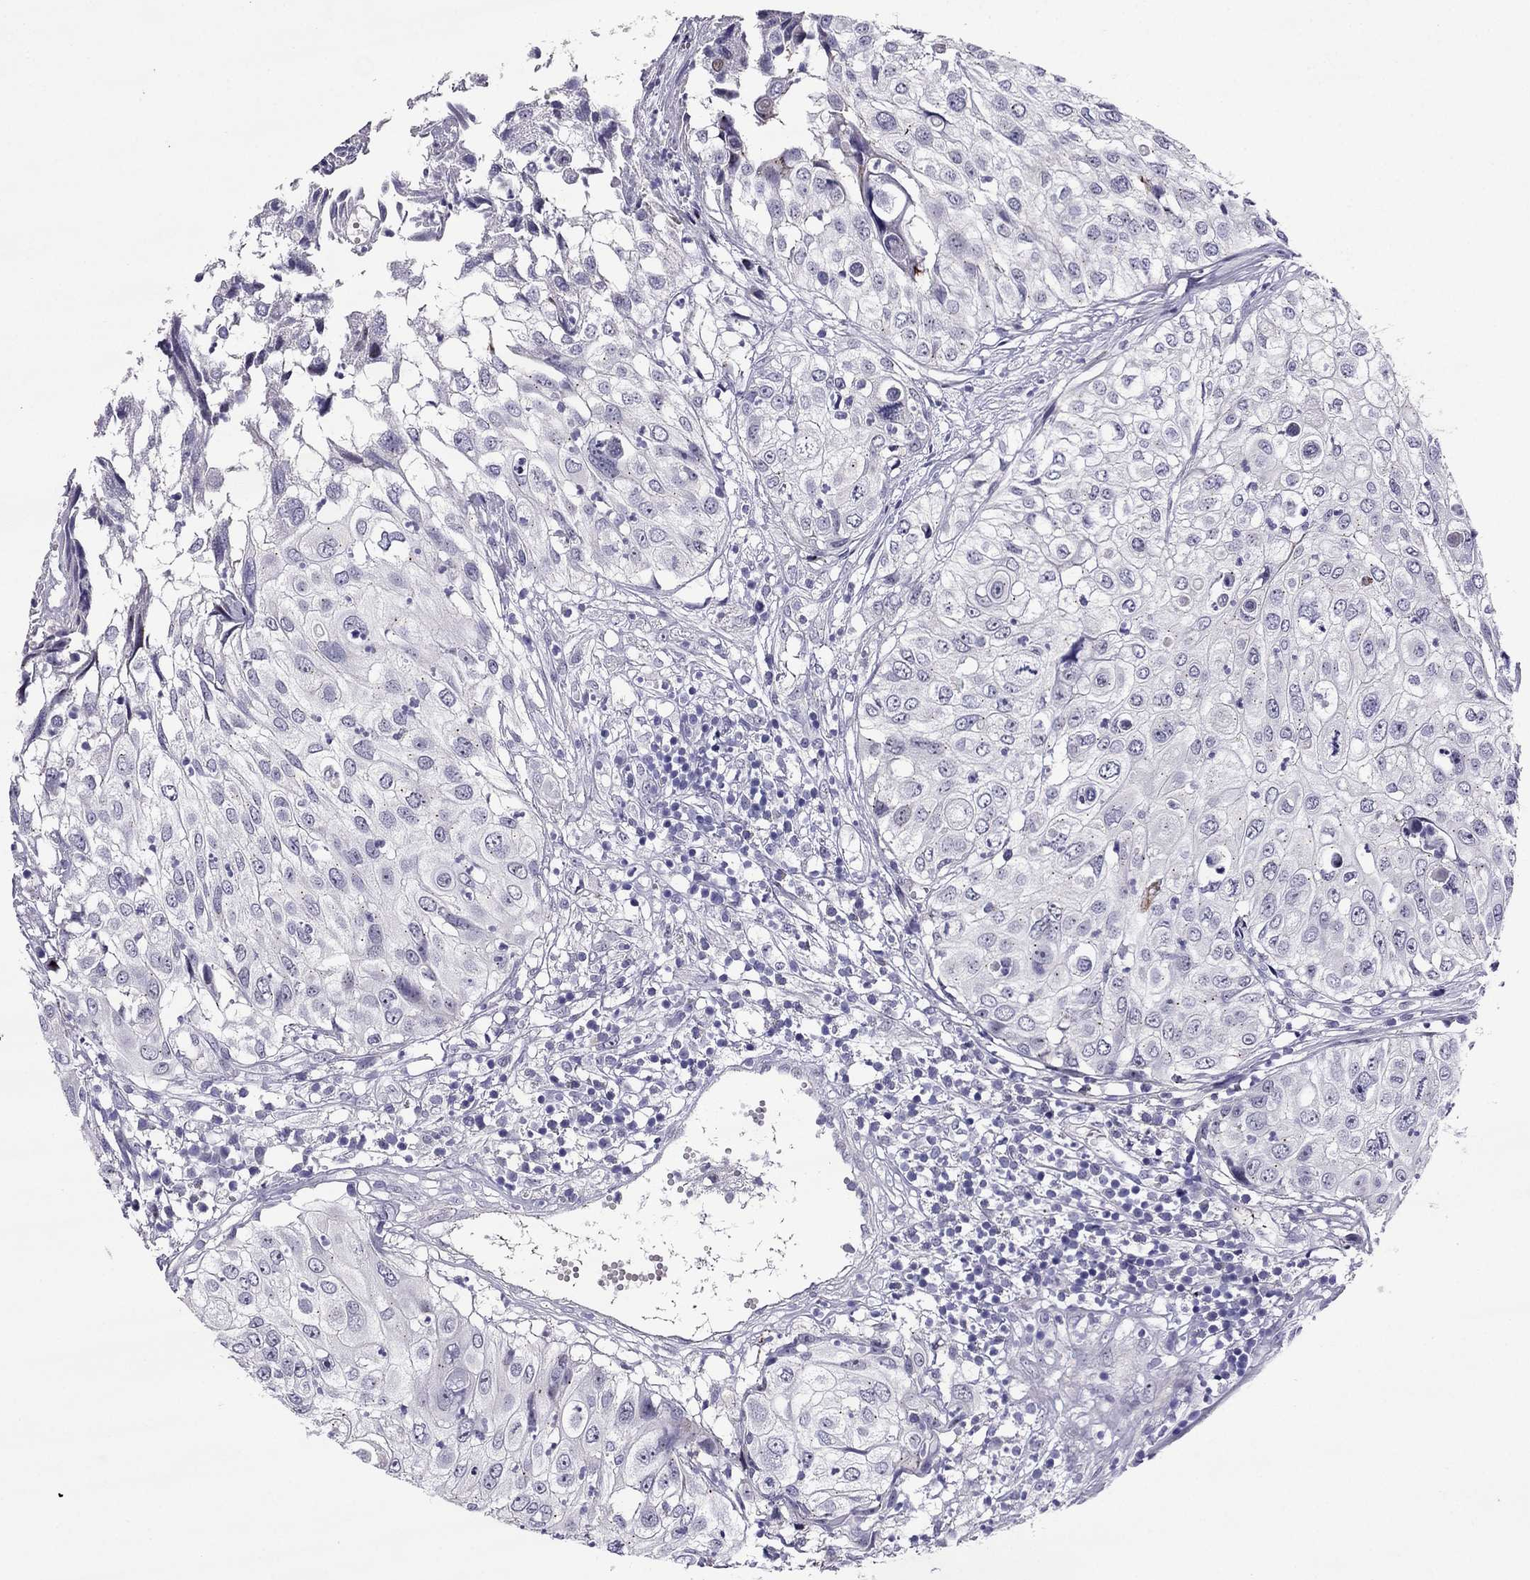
{"staining": {"intensity": "negative", "quantity": "none", "location": "none"}, "tissue": "urothelial cancer", "cell_type": "Tumor cells", "image_type": "cancer", "snomed": [{"axis": "morphology", "description": "Urothelial carcinoma, High grade"}, {"axis": "topography", "description": "Urinary bladder"}], "caption": "Immunohistochemistry histopathology image of high-grade urothelial carcinoma stained for a protein (brown), which reveals no staining in tumor cells.", "gene": "MYBPH", "patient": {"sex": "female", "age": 79}}